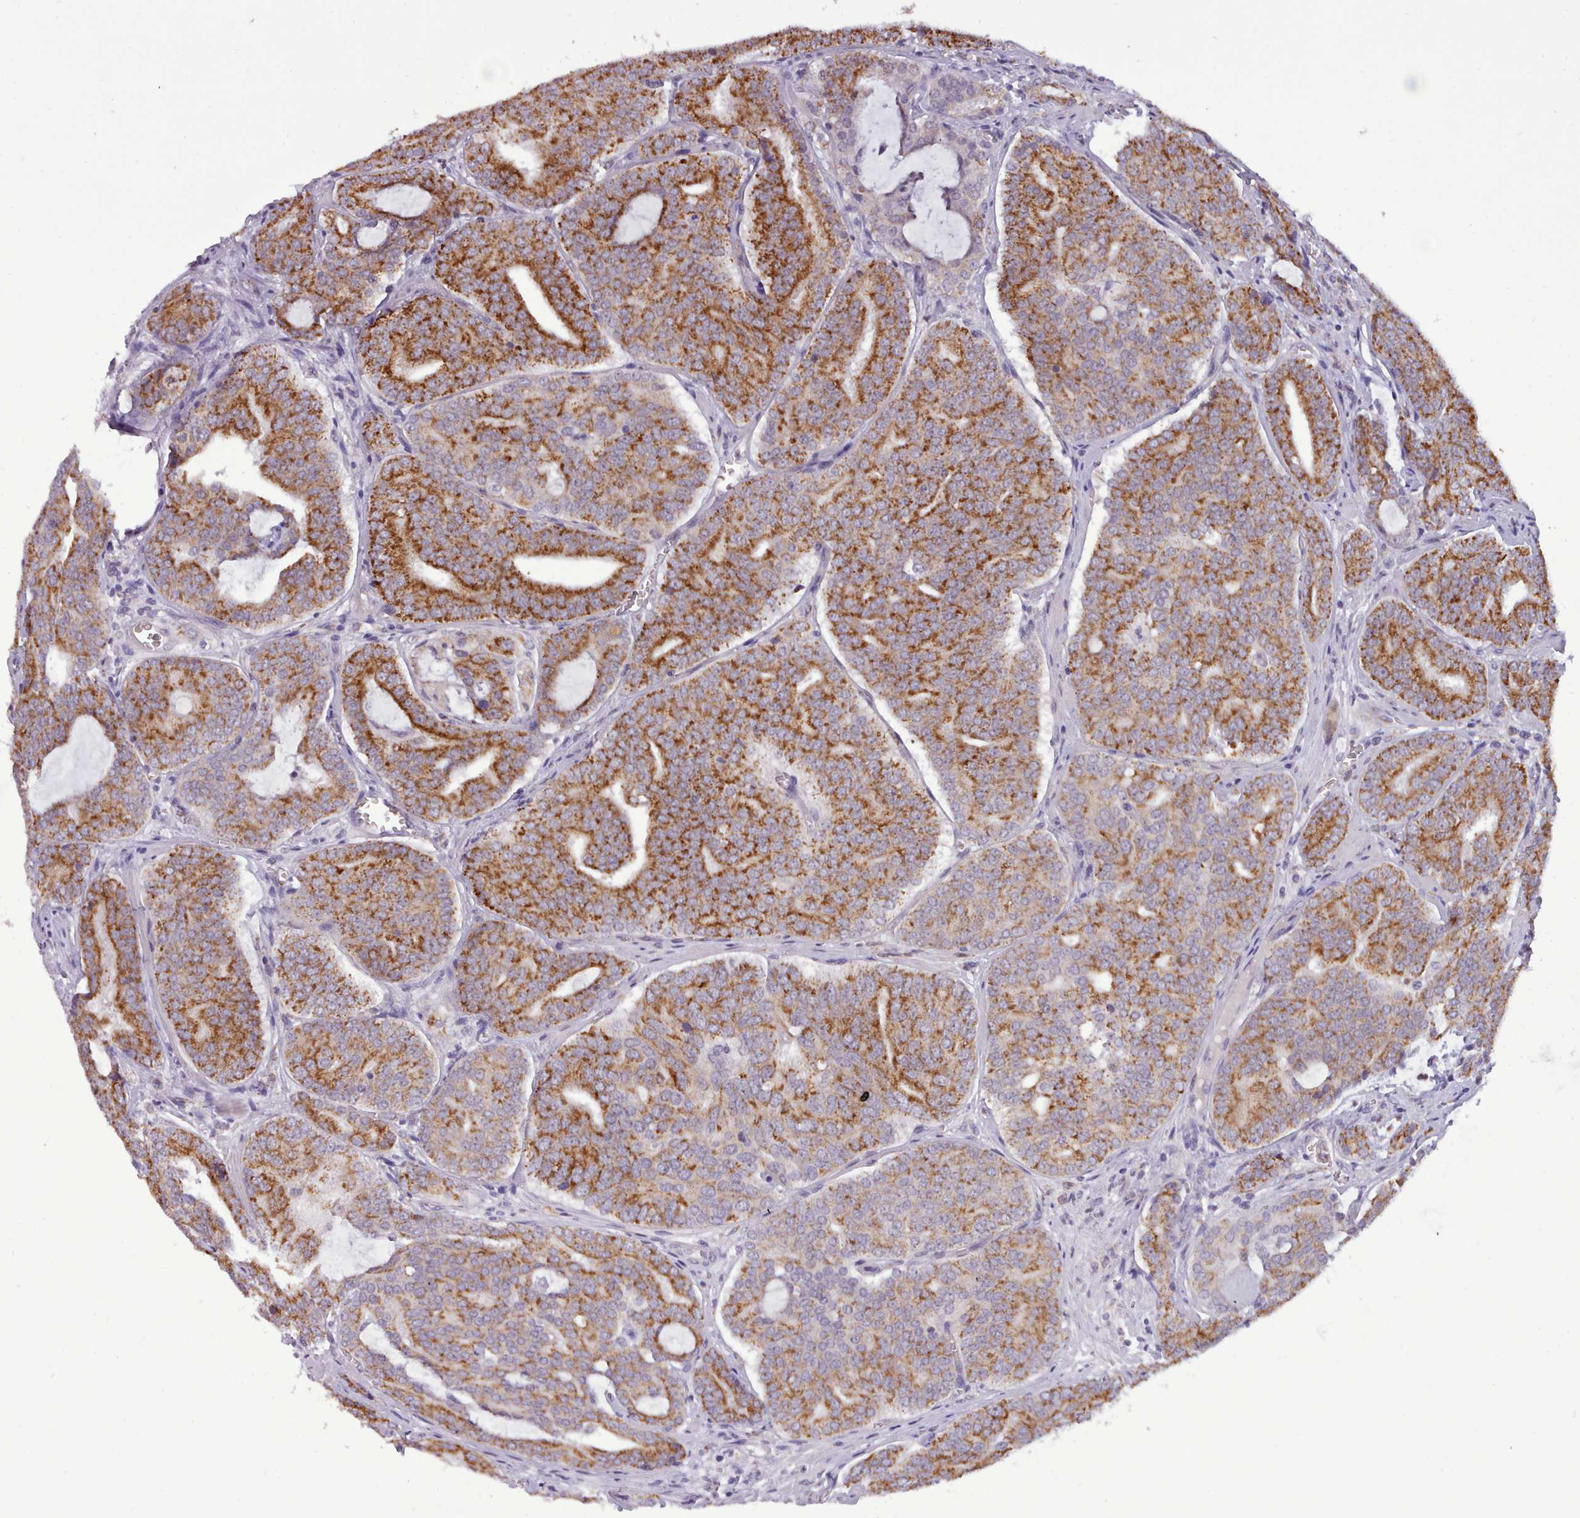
{"staining": {"intensity": "strong", "quantity": ">75%", "location": "cytoplasmic/membranous"}, "tissue": "prostate cancer", "cell_type": "Tumor cells", "image_type": "cancer", "snomed": [{"axis": "morphology", "description": "Adenocarcinoma, High grade"}, {"axis": "topography", "description": "Prostate"}], "caption": "Adenocarcinoma (high-grade) (prostate) tissue reveals strong cytoplasmic/membranous positivity in about >75% of tumor cells, visualized by immunohistochemistry.", "gene": "KCTD16", "patient": {"sex": "male", "age": 55}}